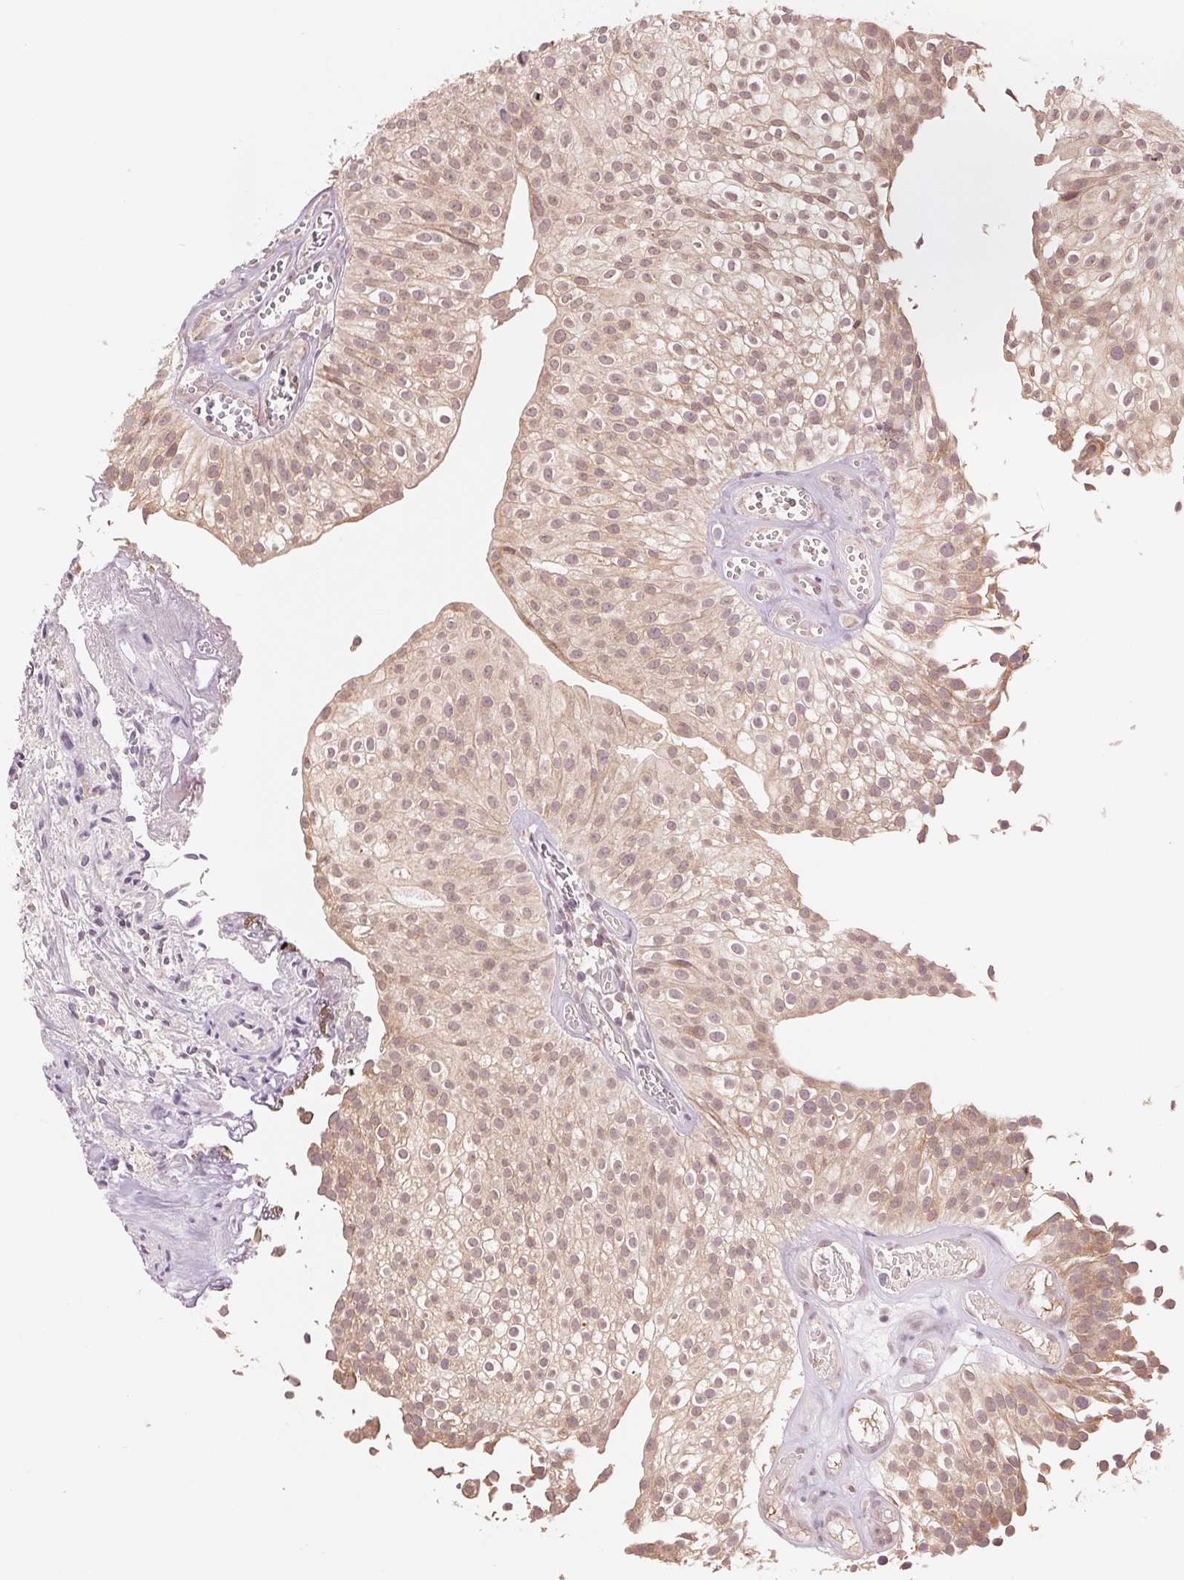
{"staining": {"intensity": "weak", "quantity": ">75%", "location": "cytoplasmic/membranous,nuclear"}, "tissue": "urothelial cancer", "cell_type": "Tumor cells", "image_type": "cancer", "snomed": [{"axis": "morphology", "description": "Urothelial carcinoma, Low grade"}, {"axis": "topography", "description": "Urinary bladder"}], "caption": "The immunohistochemical stain highlights weak cytoplasmic/membranous and nuclear expression in tumor cells of urothelial cancer tissue. (DAB IHC, brown staining for protein, blue staining for nuclei).", "gene": "TECR", "patient": {"sex": "male", "age": 70}}